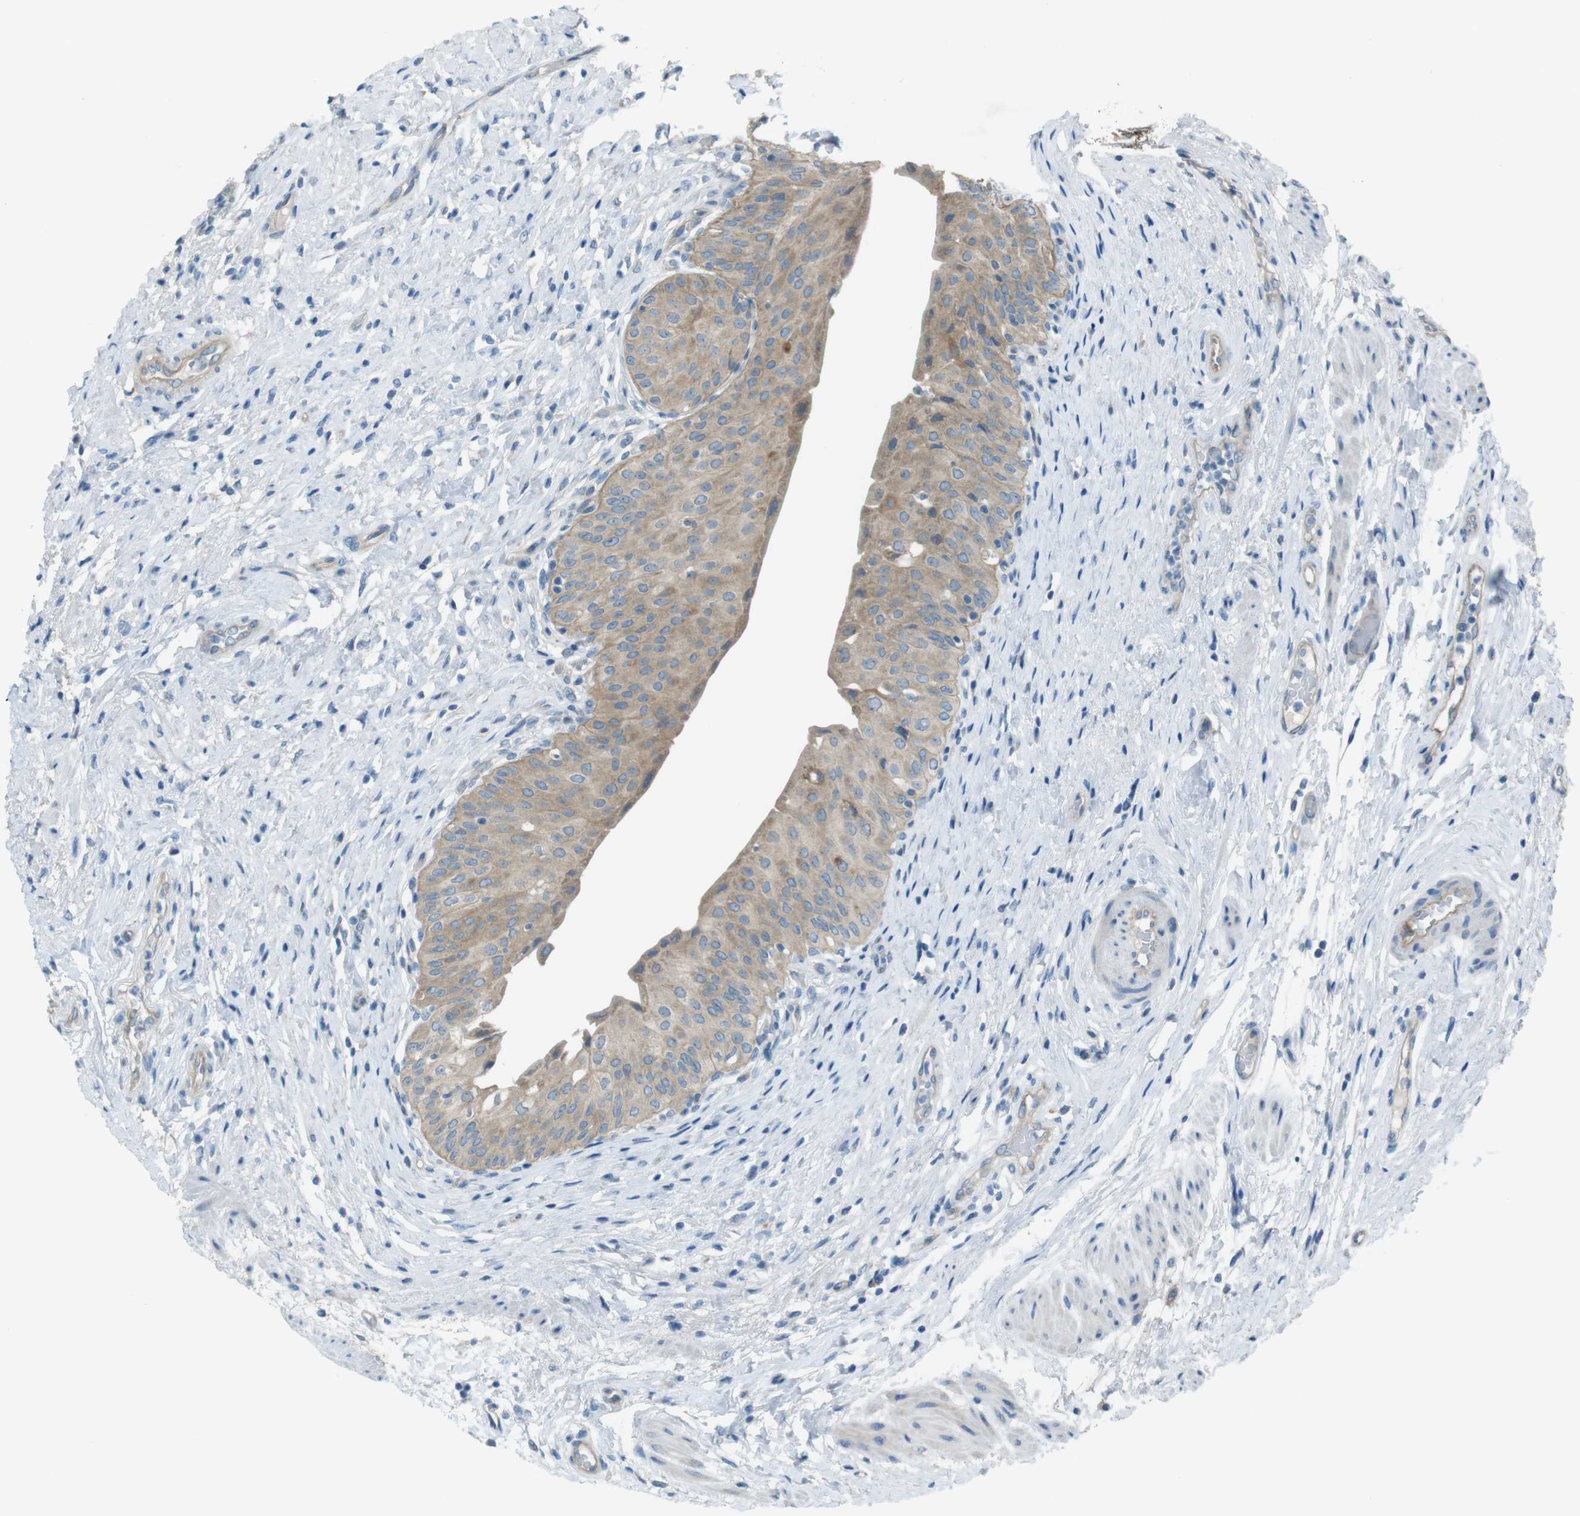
{"staining": {"intensity": "moderate", "quantity": ">75%", "location": "cytoplasmic/membranous"}, "tissue": "urinary bladder", "cell_type": "Urothelial cells", "image_type": "normal", "snomed": [{"axis": "morphology", "description": "Normal tissue, NOS"}, {"axis": "morphology", "description": "Urothelial carcinoma, High grade"}, {"axis": "topography", "description": "Urinary bladder"}], "caption": "Urinary bladder stained with immunohistochemistry (IHC) exhibits moderate cytoplasmic/membranous staining in approximately >75% of urothelial cells. (brown staining indicates protein expression, while blue staining denotes nuclei).", "gene": "TMEM41B", "patient": {"sex": "male", "age": 46}}